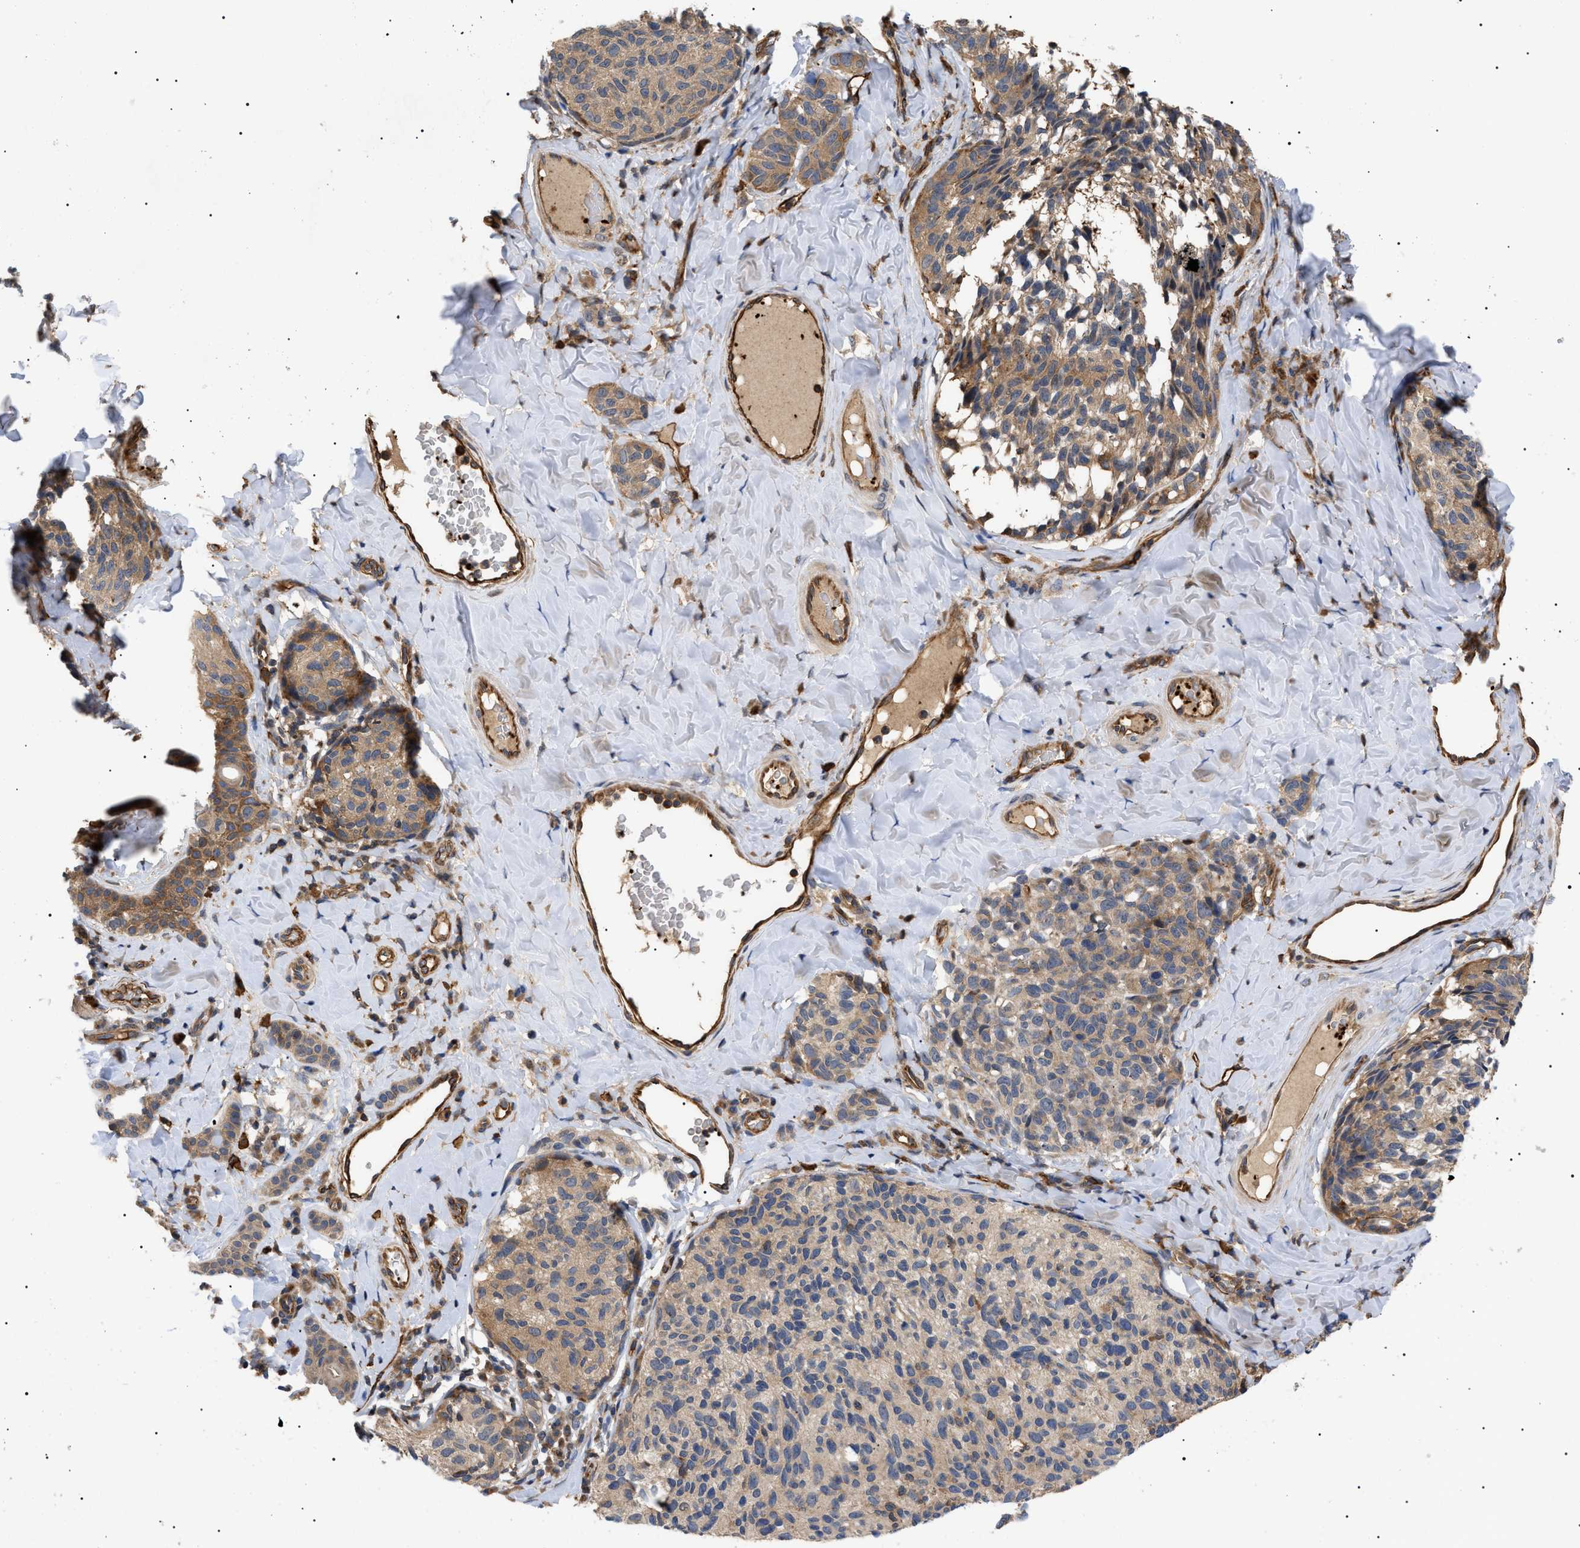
{"staining": {"intensity": "moderate", "quantity": ">75%", "location": "cytoplasmic/membranous"}, "tissue": "melanoma", "cell_type": "Tumor cells", "image_type": "cancer", "snomed": [{"axis": "morphology", "description": "Malignant melanoma, NOS"}, {"axis": "topography", "description": "Skin"}], "caption": "IHC photomicrograph of neoplastic tissue: malignant melanoma stained using IHC displays medium levels of moderate protein expression localized specifically in the cytoplasmic/membranous of tumor cells, appearing as a cytoplasmic/membranous brown color.", "gene": "TMTC4", "patient": {"sex": "female", "age": 73}}